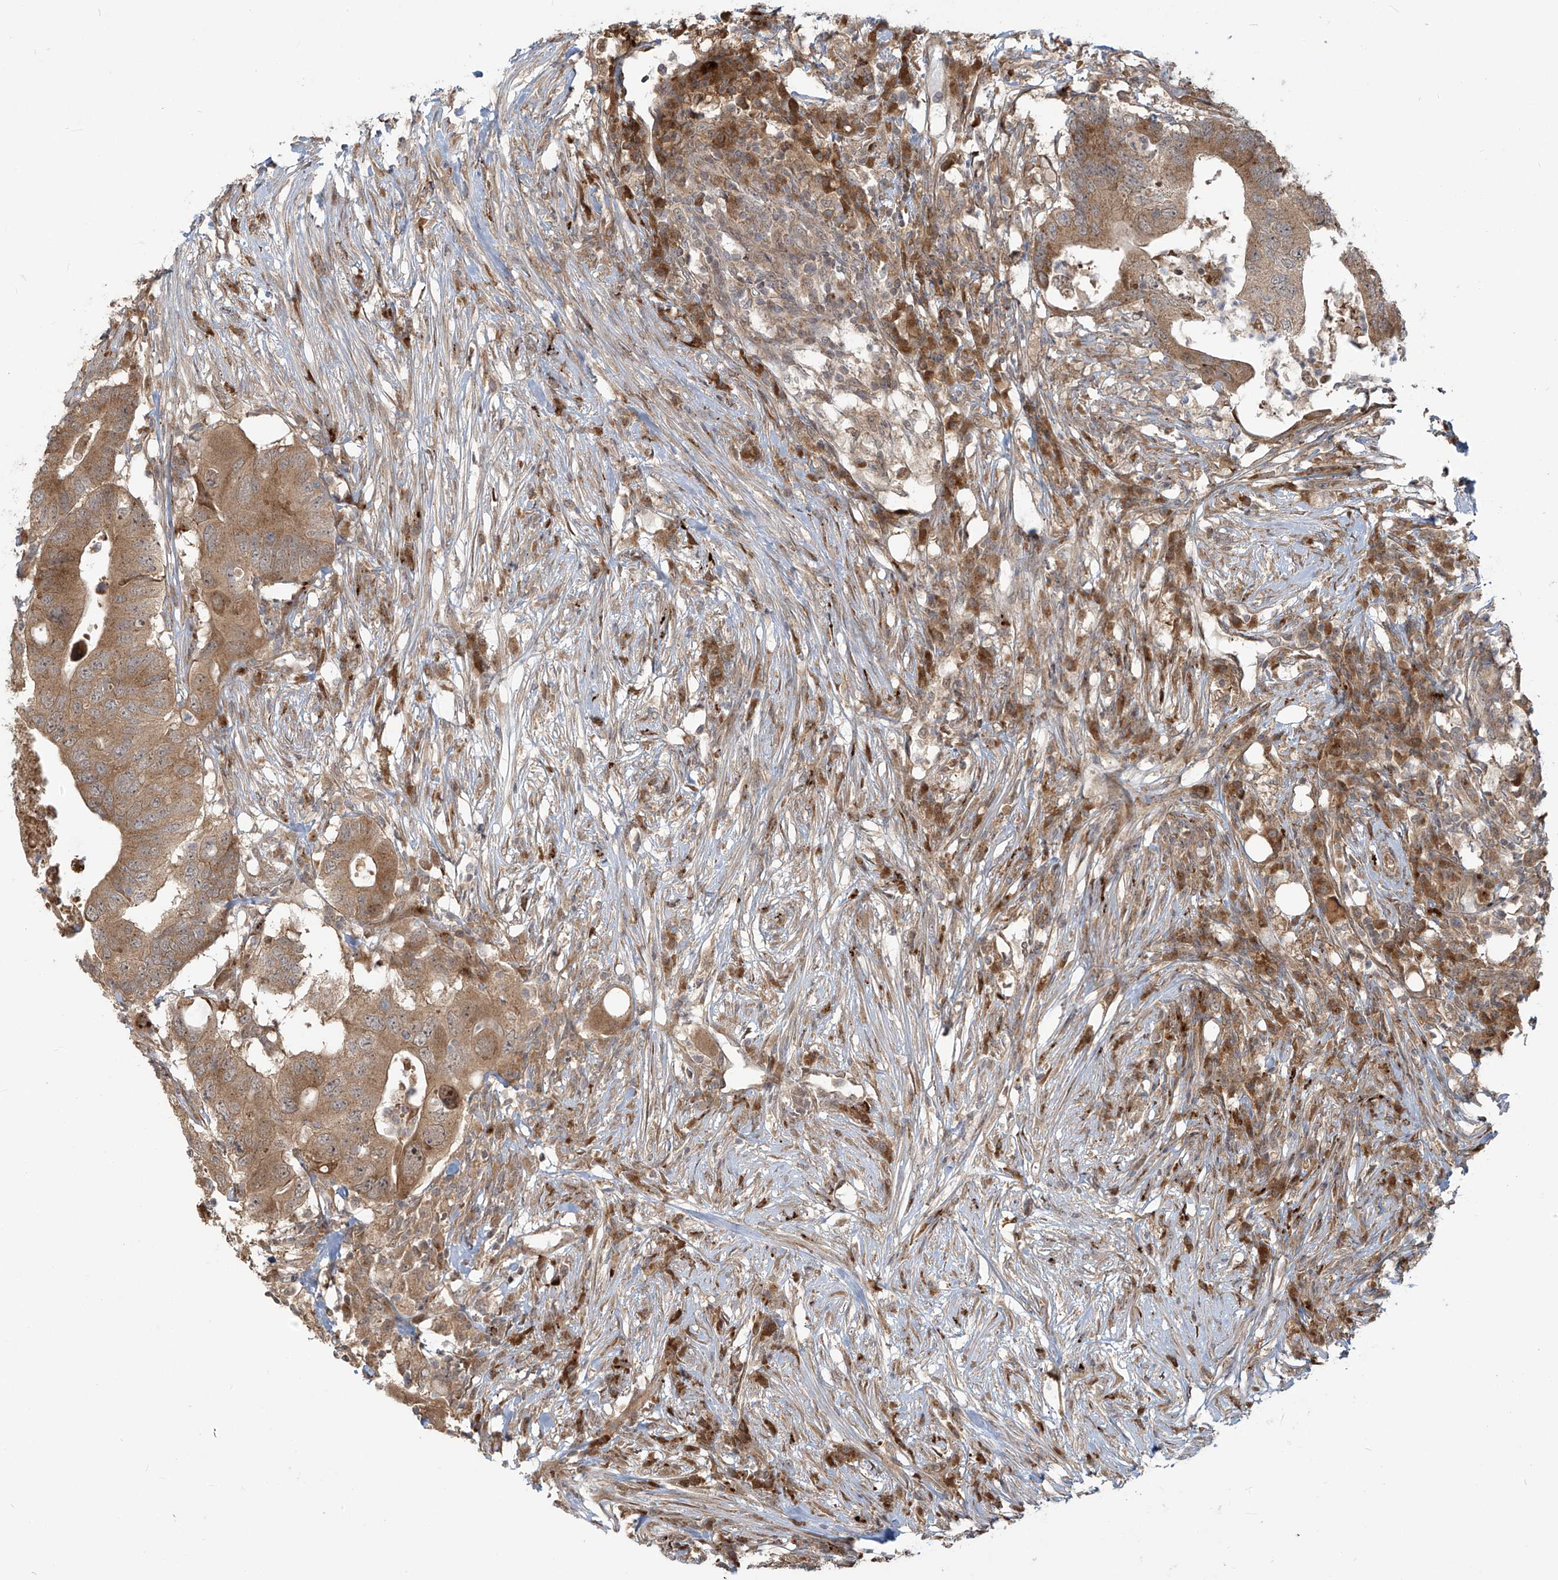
{"staining": {"intensity": "moderate", "quantity": ">75%", "location": "cytoplasmic/membranous"}, "tissue": "colorectal cancer", "cell_type": "Tumor cells", "image_type": "cancer", "snomed": [{"axis": "morphology", "description": "Adenocarcinoma, NOS"}, {"axis": "topography", "description": "Colon"}], "caption": "A brown stain shows moderate cytoplasmic/membranous expression of a protein in human adenocarcinoma (colorectal) tumor cells. (DAB IHC with brightfield microscopy, high magnification).", "gene": "PLEKHM3", "patient": {"sex": "male", "age": 71}}